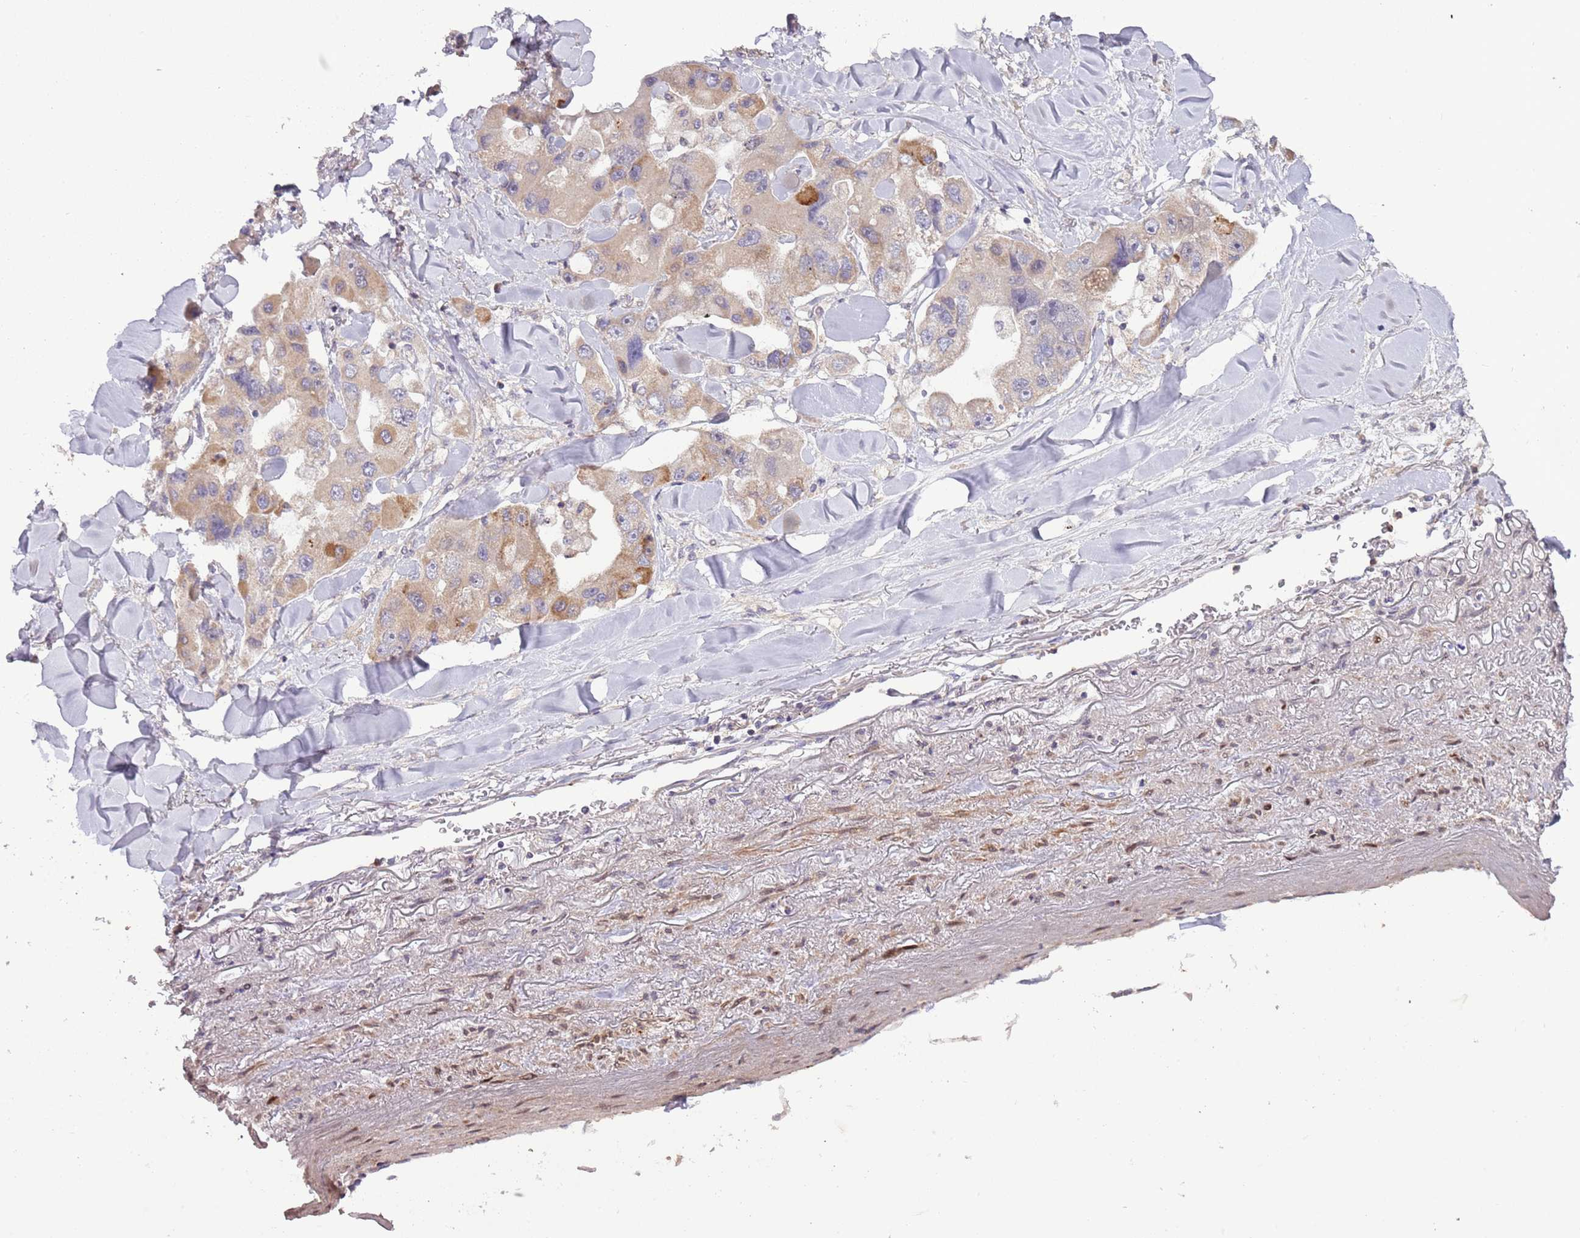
{"staining": {"intensity": "weak", "quantity": "25%-75%", "location": "cytoplasmic/membranous"}, "tissue": "lung cancer", "cell_type": "Tumor cells", "image_type": "cancer", "snomed": [{"axis": "morphology", "description": "Adenocarcinoma, NOS"}, {"axis": "topography", "description": "Lung"}], "caption": "The micrograph exhibits immunohistochemical staining of lung cancer (adenocarcinoma). There is weak cytoplasmic/membranous positivity is present in approximately 25%-75% of tumor cells. (IHC, brightfield microscopy, high magnification).", "gene": "DTD2", "patient": {"sex": "female", "age": 54}}